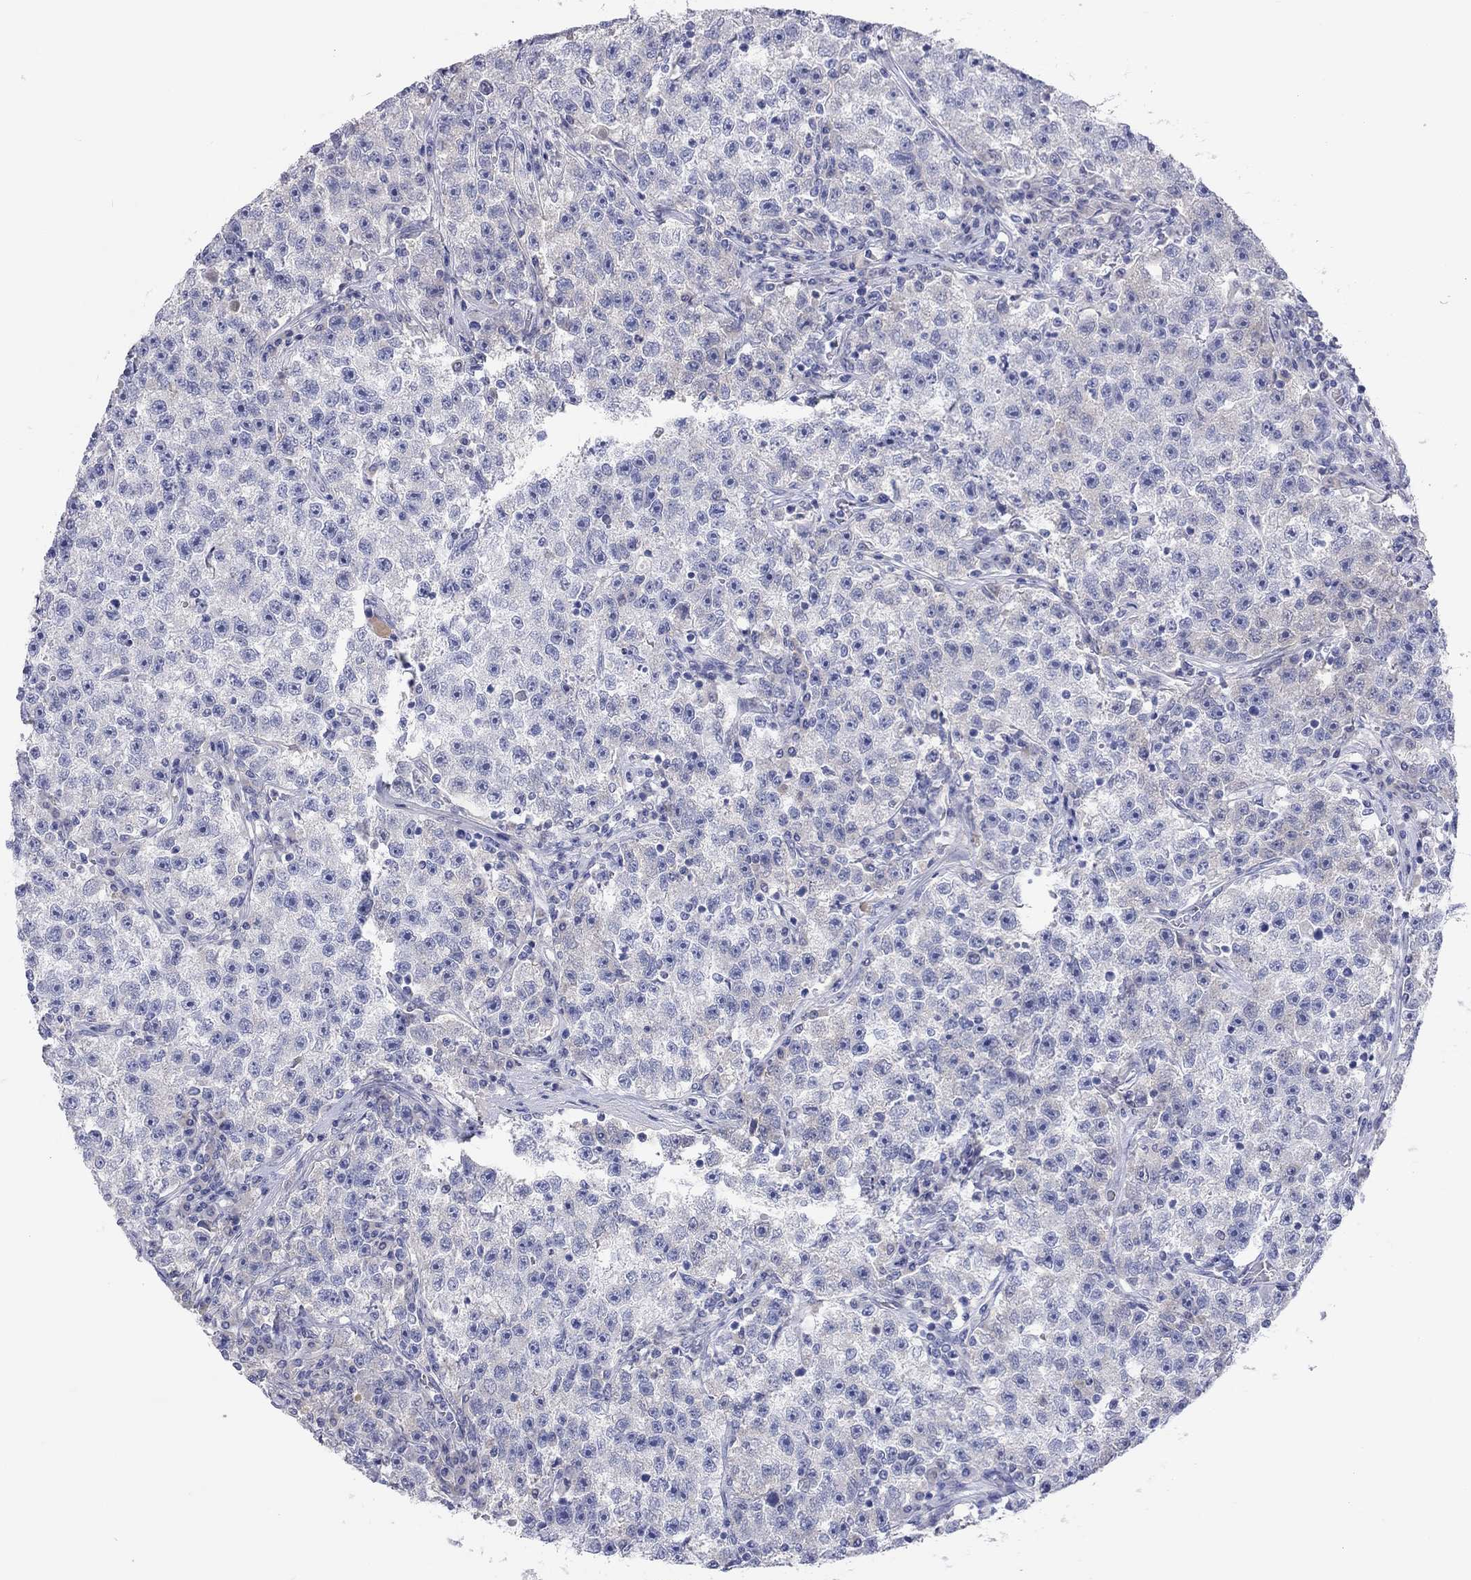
{"staining": {"intensity": "negative", "quantity": "none", "location": "none"}, "tissue": "testis cancer", "cell_type": "Tumor cells", "image_type": "cancer", "snomed": [{"axis": "morphology", "description": "Seminoma, NOS"}, {"axis": "topography", "description": "Testis"}], "caption": "This micrograph is of testis cancer (seminoma) stained with IHC to label a protein in brown with the nuclei are counter-stained blue. There is no staining in tumor cells. The staining was performed using DAB (3,3'-diaminobenzidine) to visualize the protein expression in brown, while the nuclei were stained in blue with hematoxylin (Magnification: 20x).", "gene": "ST7L", "patient": {"sex": "male", "age": 22}}